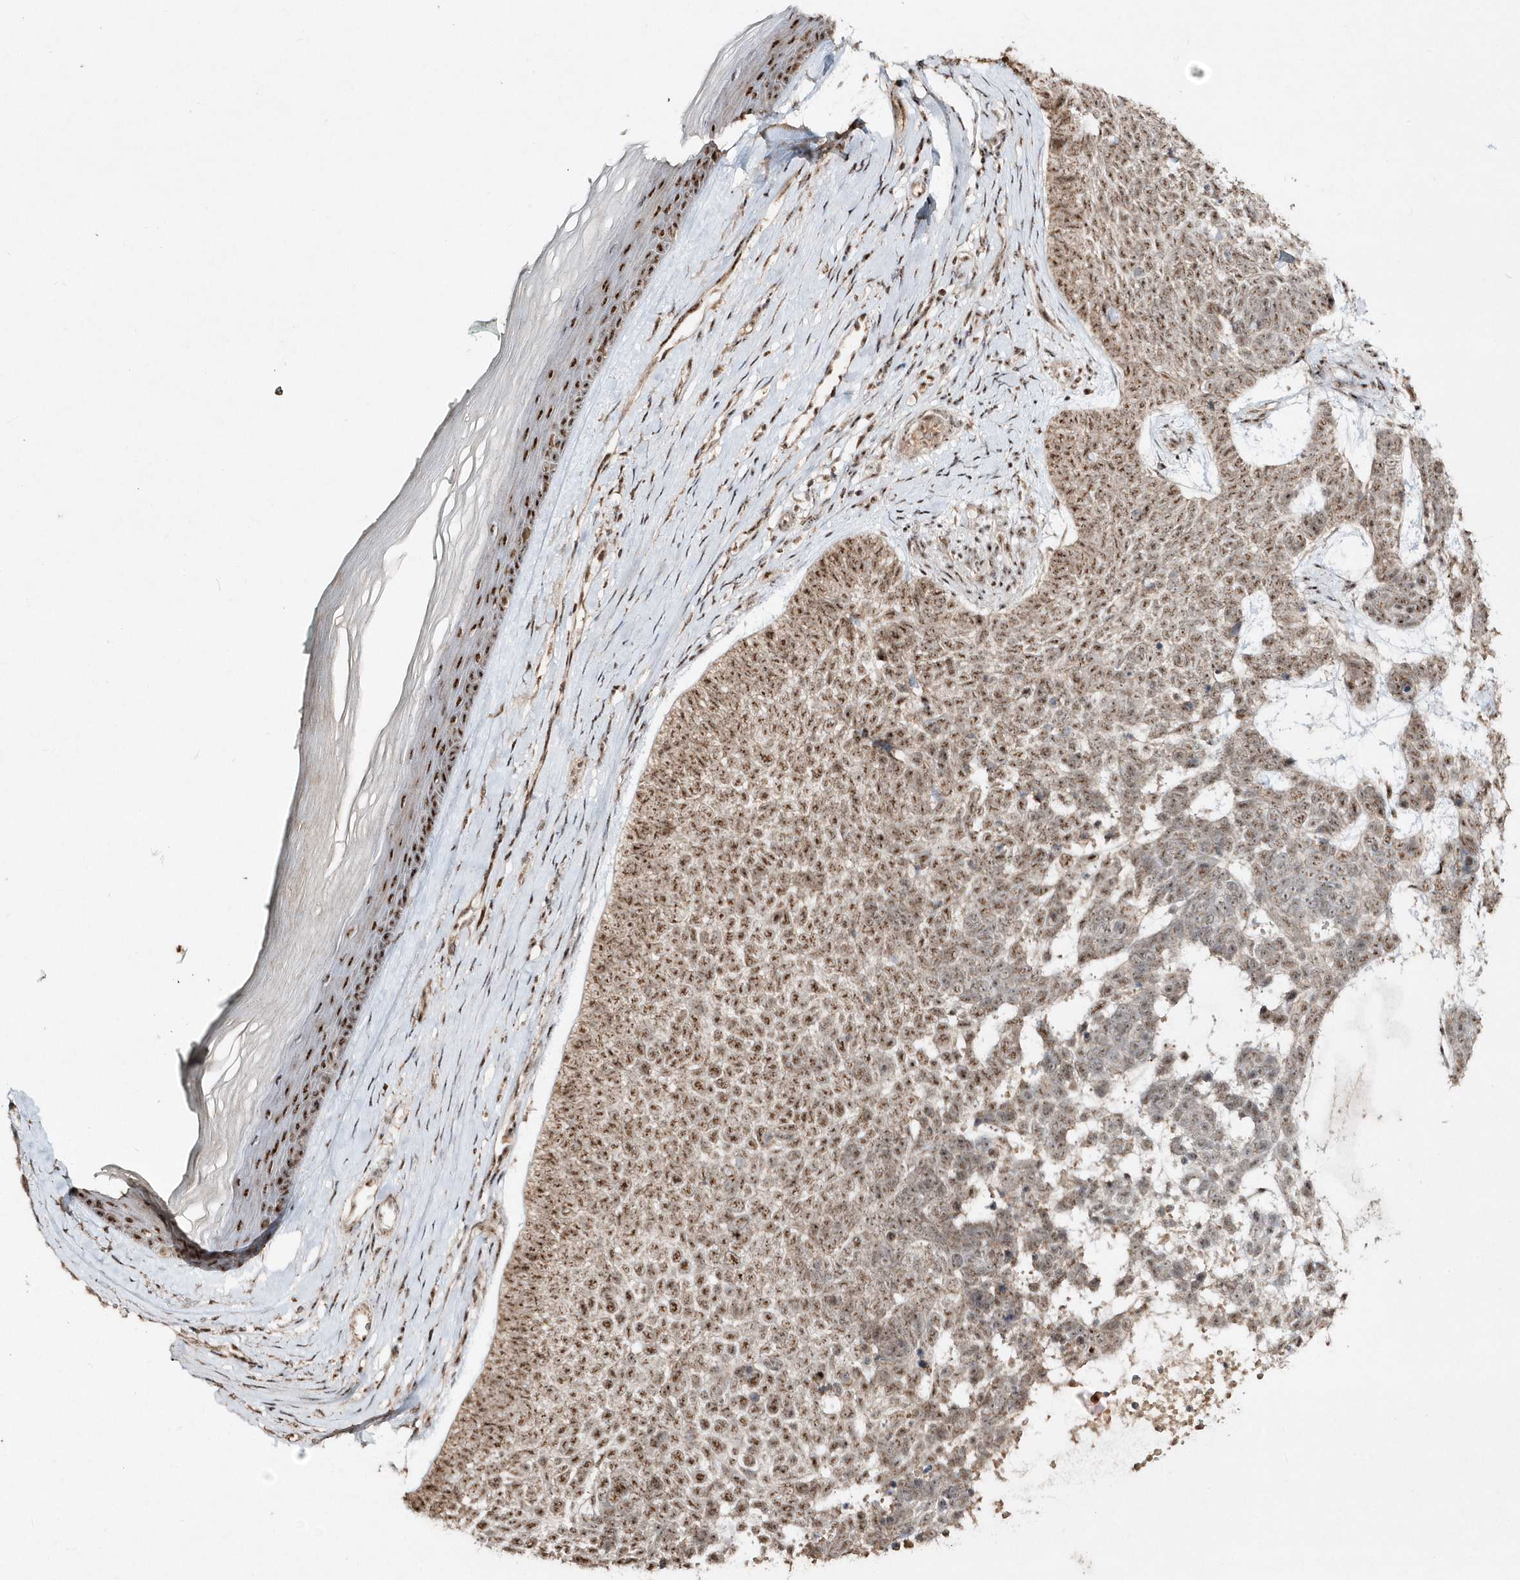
{"staining": {"intensity": "moderate", "quantity": ">75%", "location": "nuclear"}, "tissue": "skin cancer", "cell_type": "Tumor cells", "image_type": "cancer", "snomed": [{"axis": "morphology", "description": "Basal cell carcinoma"}, {"axis": "topography", "description": "Skin"}], "caption": "IHC of basal cell carcinoma (skin) shows medium levels of moderate nuclear expression in approximately >75% of tumor cells.", "gene": "POLR3B", "patient": {"sex": "female", "age": 81}}